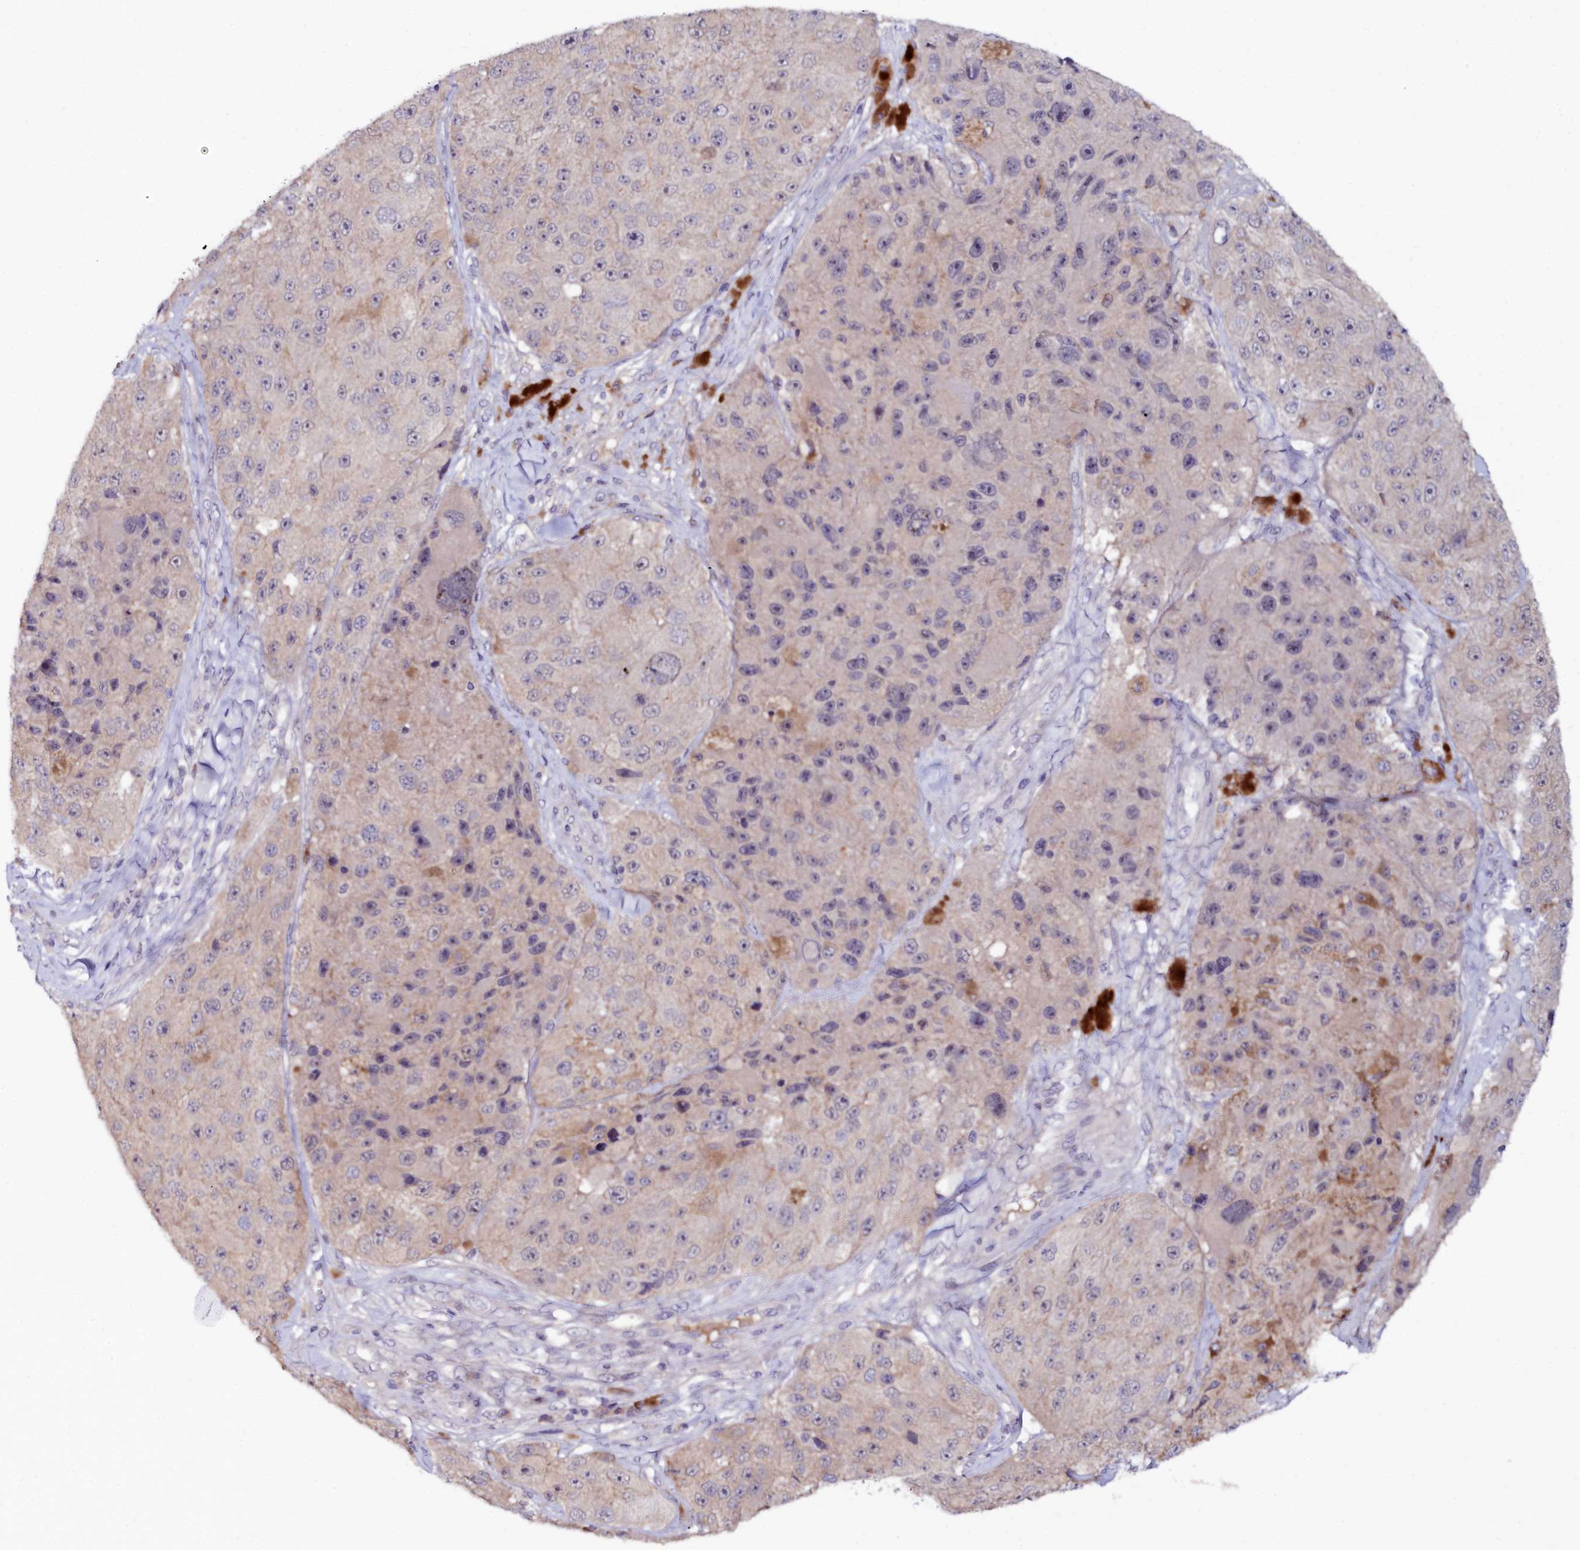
{"staining": {"intensity": "negative", "quantity": "none", "location": "none"}, "tissue": "melanoma", "cell_type": "Tumor cells", "image_type": "cancer", "snomed": [{"axis": "morphology", "description": "Malignant melanoma, Metastatic site"}, {"axis": "topography", "description": "Lymph node"}], "caption": "Immunohistochemistry (IHC) micrograph of neoplastic tissue: human malignant melanoma (metastatic site) stained with DAB (3,3'-diaminobenzidine) demonstrates no significant protein expression in tumor cells.", "gene": "KCTD18", "patient": {"sex": "male", "age": 62}}